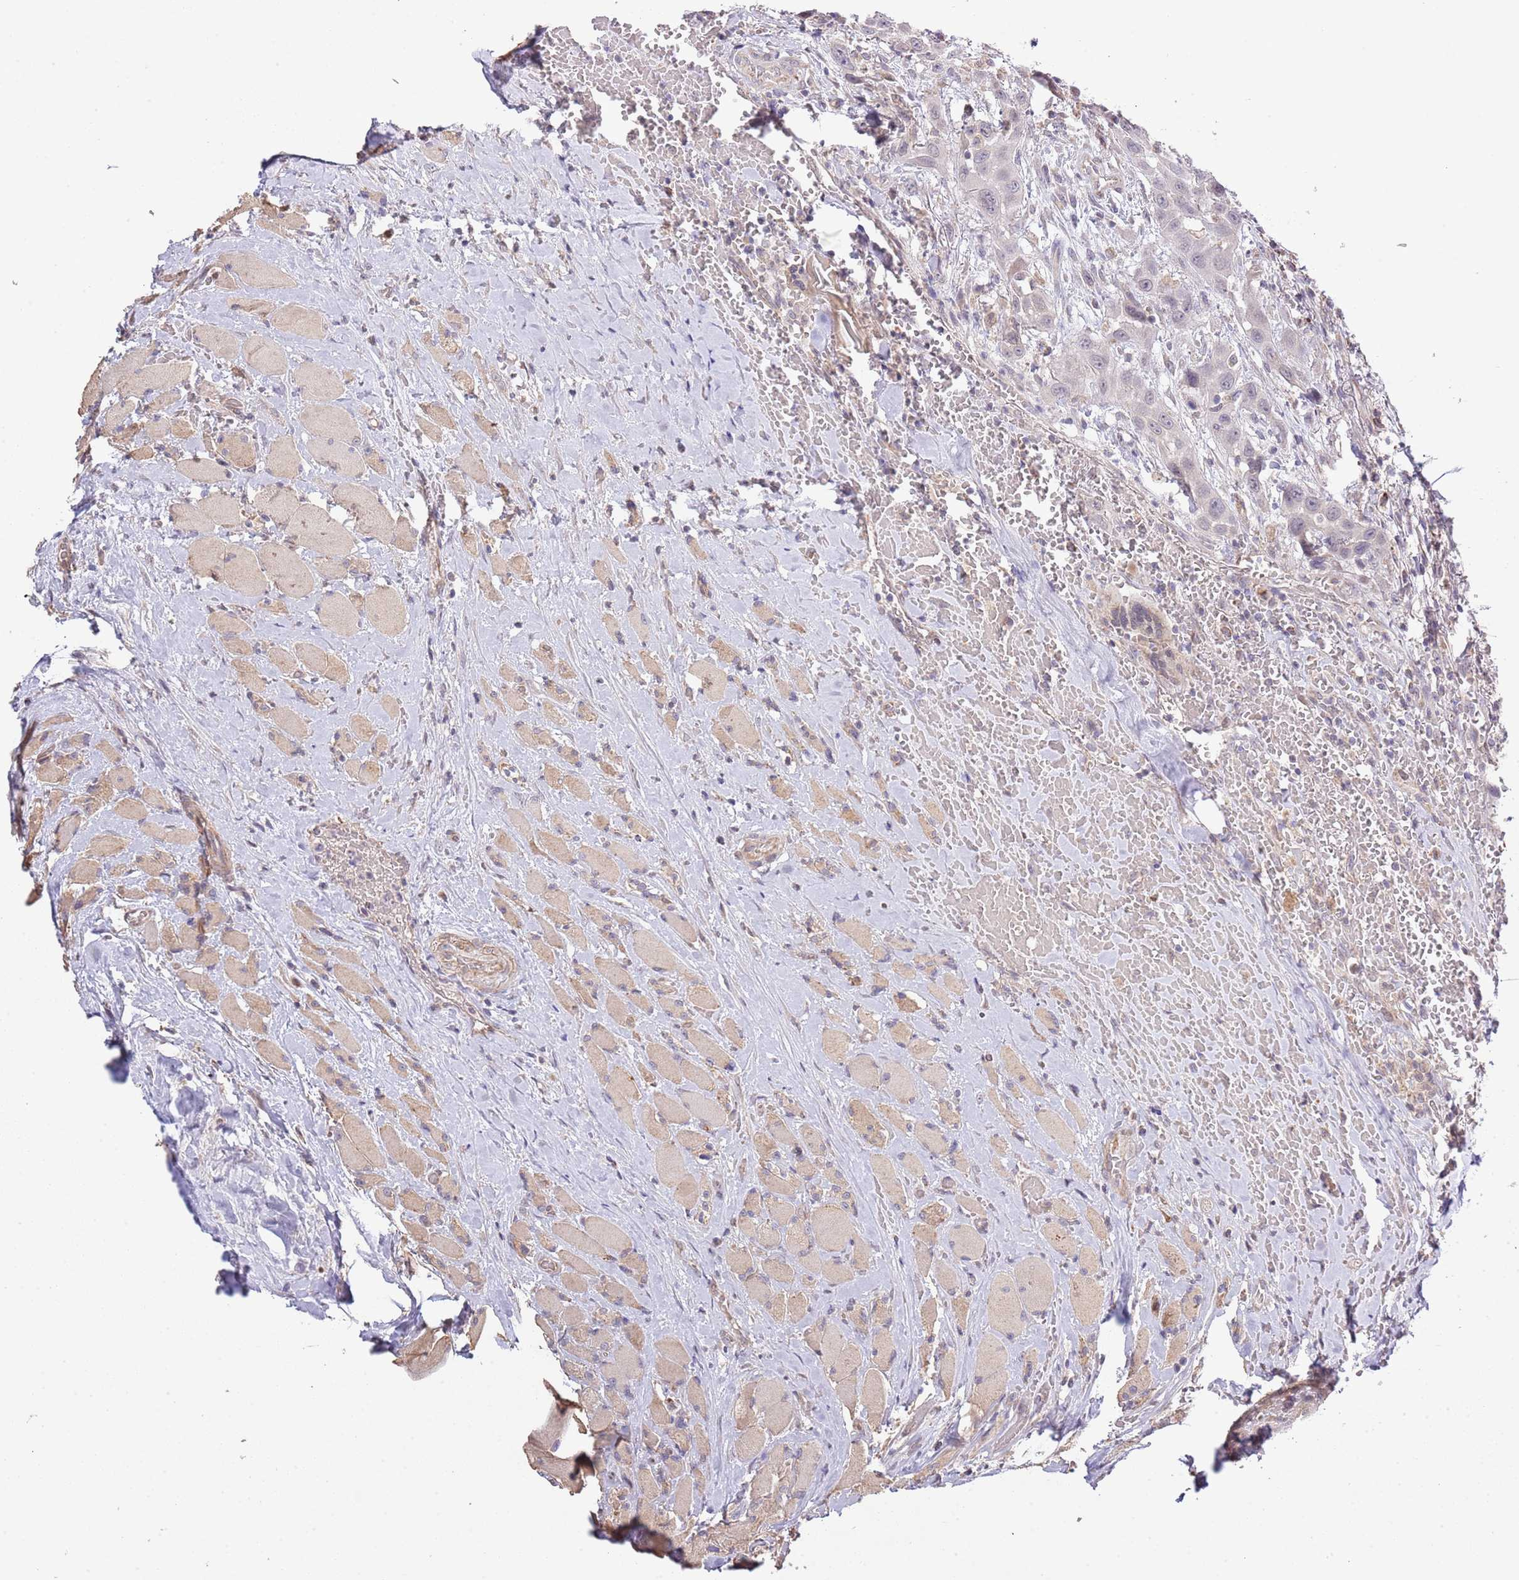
{"staining": {"intensity": "negative", "quantity": "none", "location": "none"}, "tissue": "head and neck cancer", "cell_type": "Tumor cells", "image_type": "cancer", "snomed": [{"axis": "morphology", "description": "Squamous cell carcinoma, NOS"}, {"axis": "topography", "description": "Head-Neck"}], "caption": "The immunohistochemistry (IHC) photomicrograph has no significant expression in tumor cells of head and neck cancer tissue.", "gene": "IVD", "patient": {"sex": "male", "age": 81}}